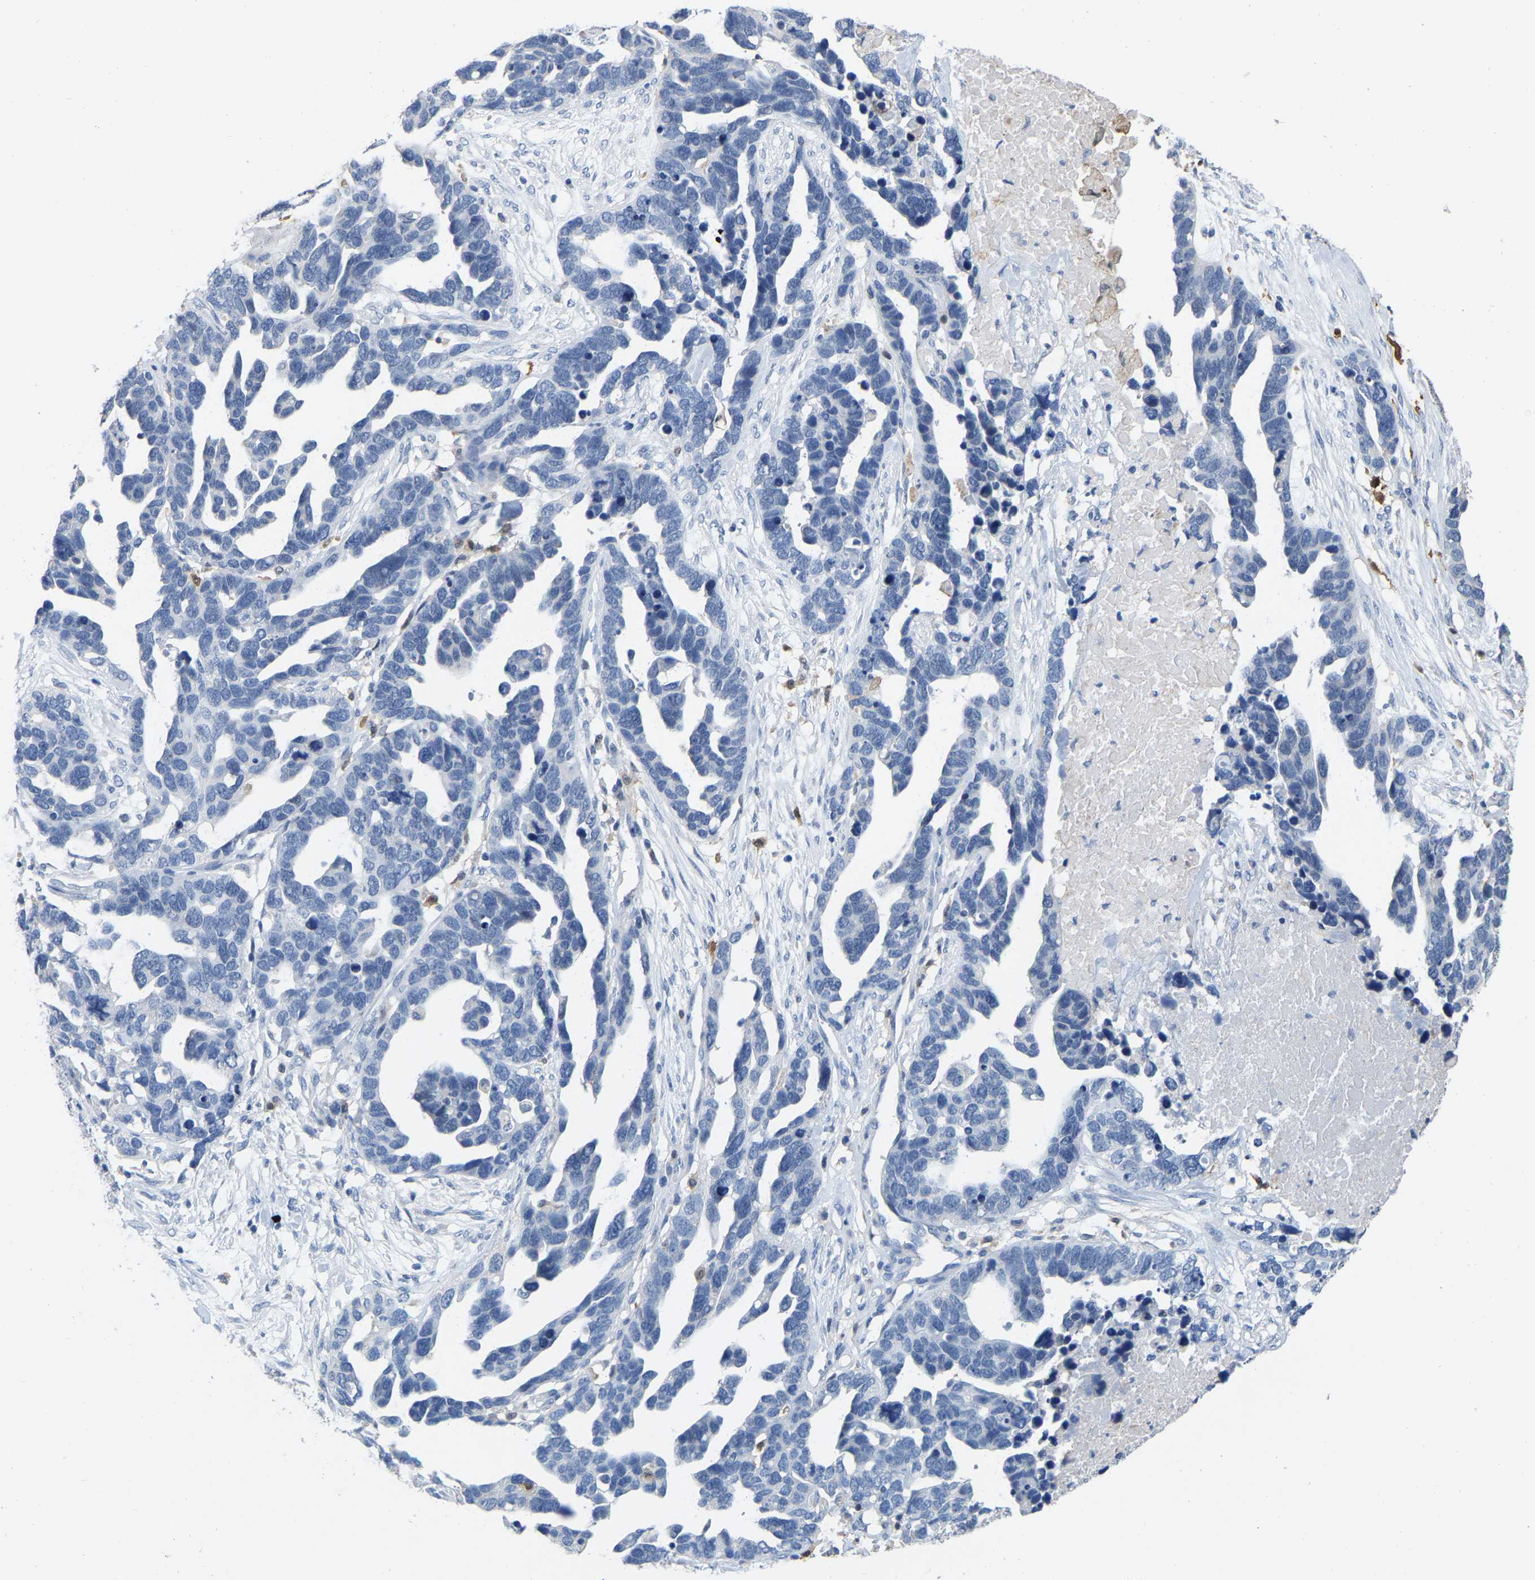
{"staining": {"intensity": "negative", "quantity": "none", "location": "none"}, "tissue": "ovarian cancer", "cell_type": "Tumor cells", "image_type": "cancer", "snomed": [{"axis": "morphology", "description": "Cystadenocarcinoma, serous, NOS"}, {"axis": "topography", "description": "Ovary"}], "caption": "Serous cystadenocarcinoma (ovarian) was stained to show a protein in brown. There is no significant staining in tumor cells. Brightfield microscopy of IHC stained with DAB (3,3'-diaminobenzidine) (brown) and hematoxylin (blue), captured at high magnification.", "gene": "ULBP2", "patient": {"sex": "female", "age": 54}}